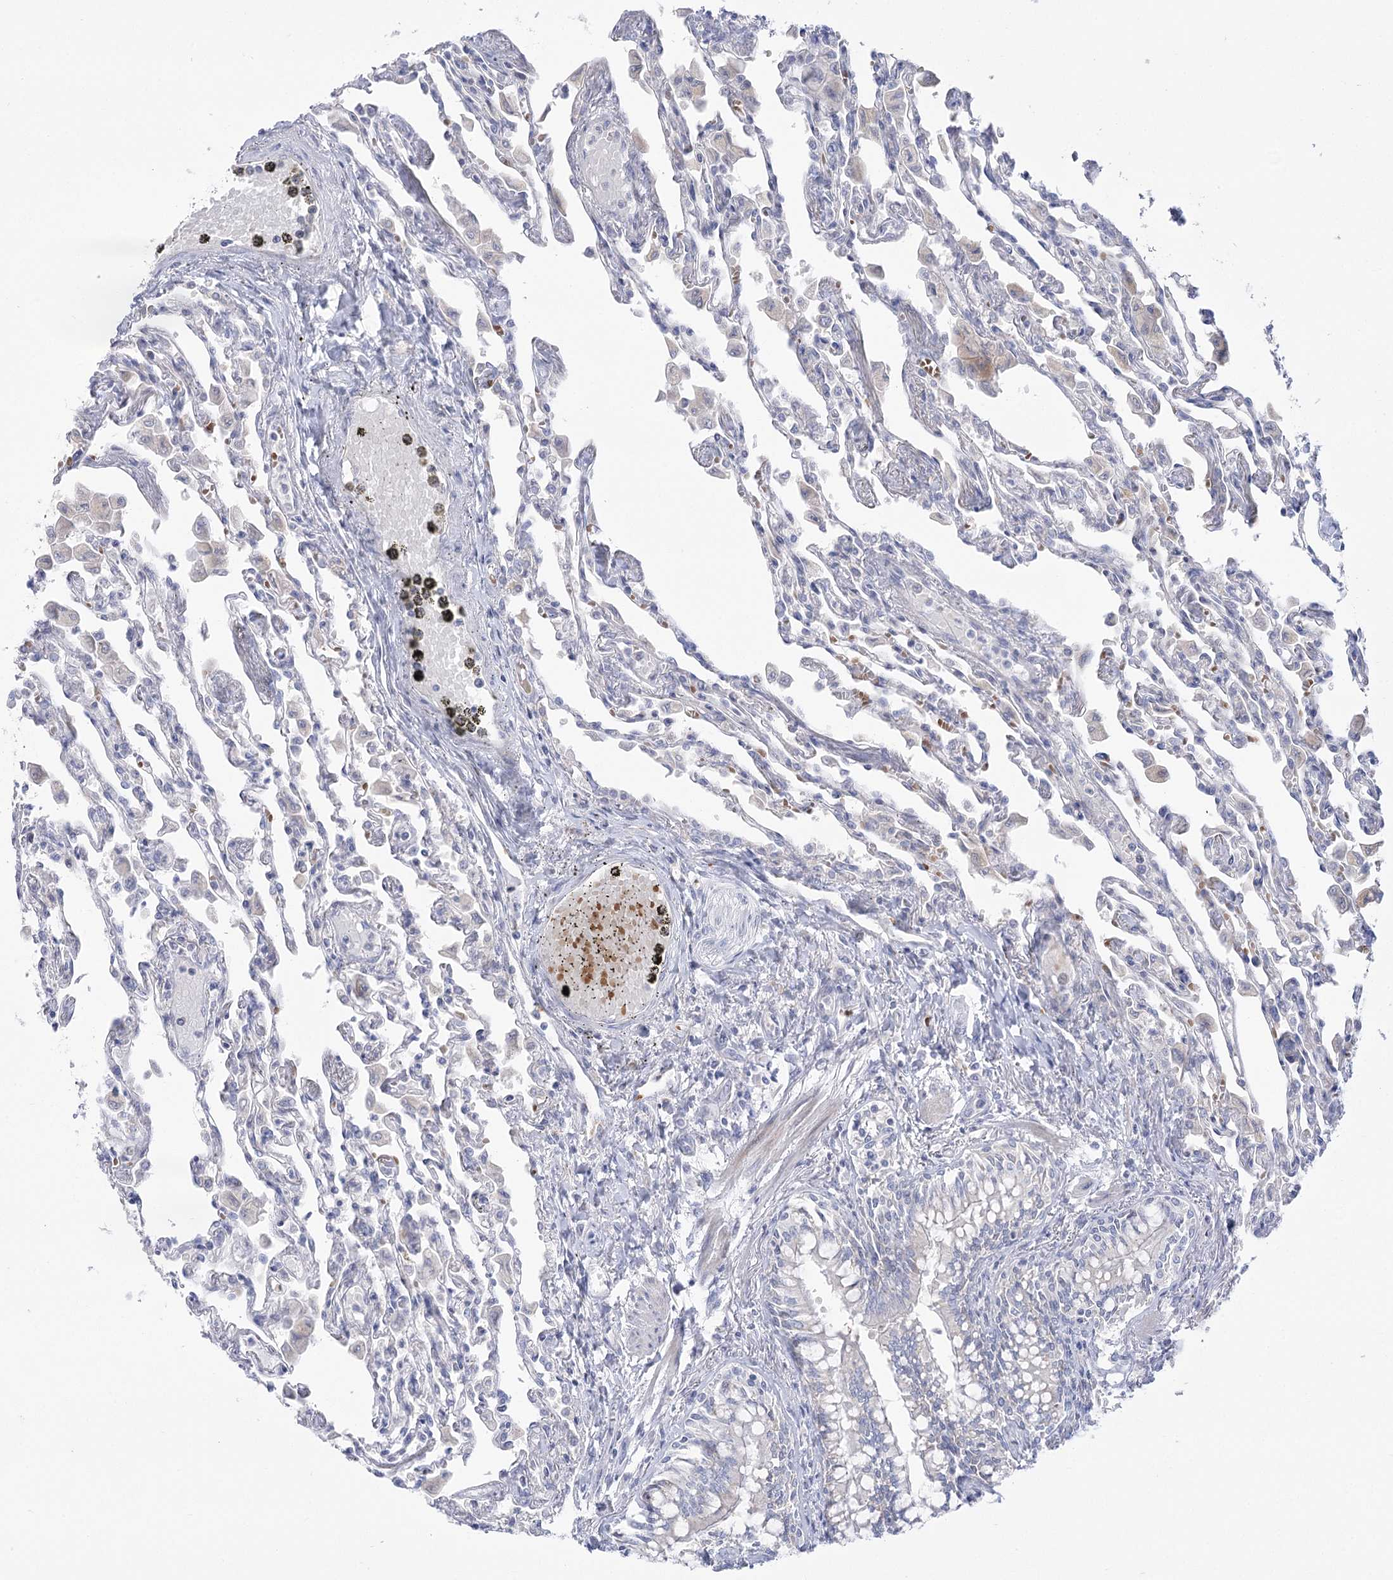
{"staining": {"intensity": "moderate", "quantity": "<25%", "location": "cytoplasmic/membranous"}, "tissue": "lung", "cell_type": "Alveolar cells", "image_type": "normal", "snomed": [{"axis": "morphology", "description": "Normal tissue, NOS"}, {"axis": "topography", "description": "Bronchus"}, {"axis": "topography", "description": "Lung"}], "caption": "DAB immunohistochemical staining of unremarkable human lung reveals moderate cytoplasmic/membranous protein positivity in approximately <25% of alveolar cells.", "gene": "SIAE", "patient": {"sex": "female", "age": 49}}